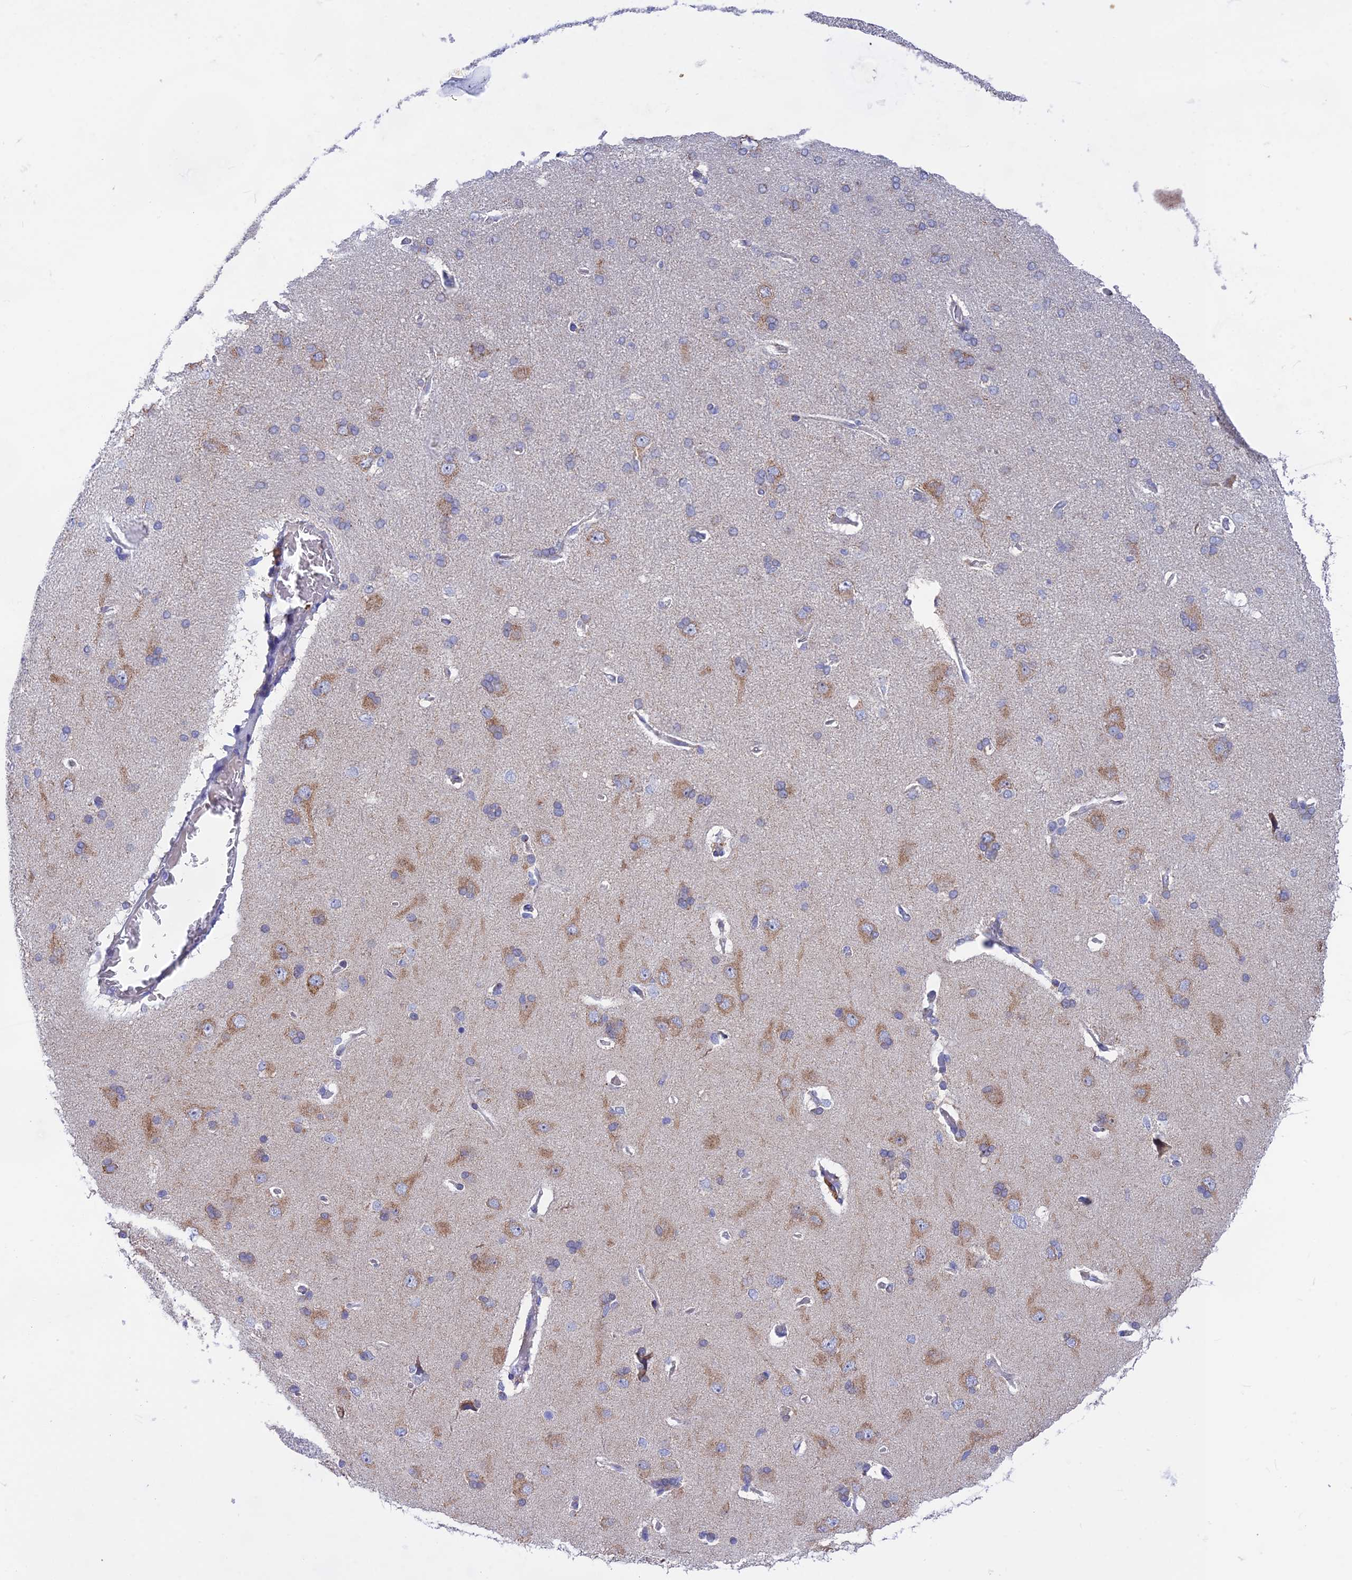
{"staining": {"intensity": "negative", "quantity": "none", "location": "none"}, "tissue": "cerebral cortex", "cell_type": "Endothelial cells", "image_type": "normal", "snomed": [{"axis": "morphology", "description": "Normal tissue, NOS"}, {"axis": "topography", "description": "Cerebral cortex"}], "caption": "A high-resolution histopathology image shows immunohistochemistry (IHC) staining of benign cerebral cortex, which displays no significant staining in endothelial cells.", "gene": "PLAC9", "patient": {"sex": "male", "age": 62}}